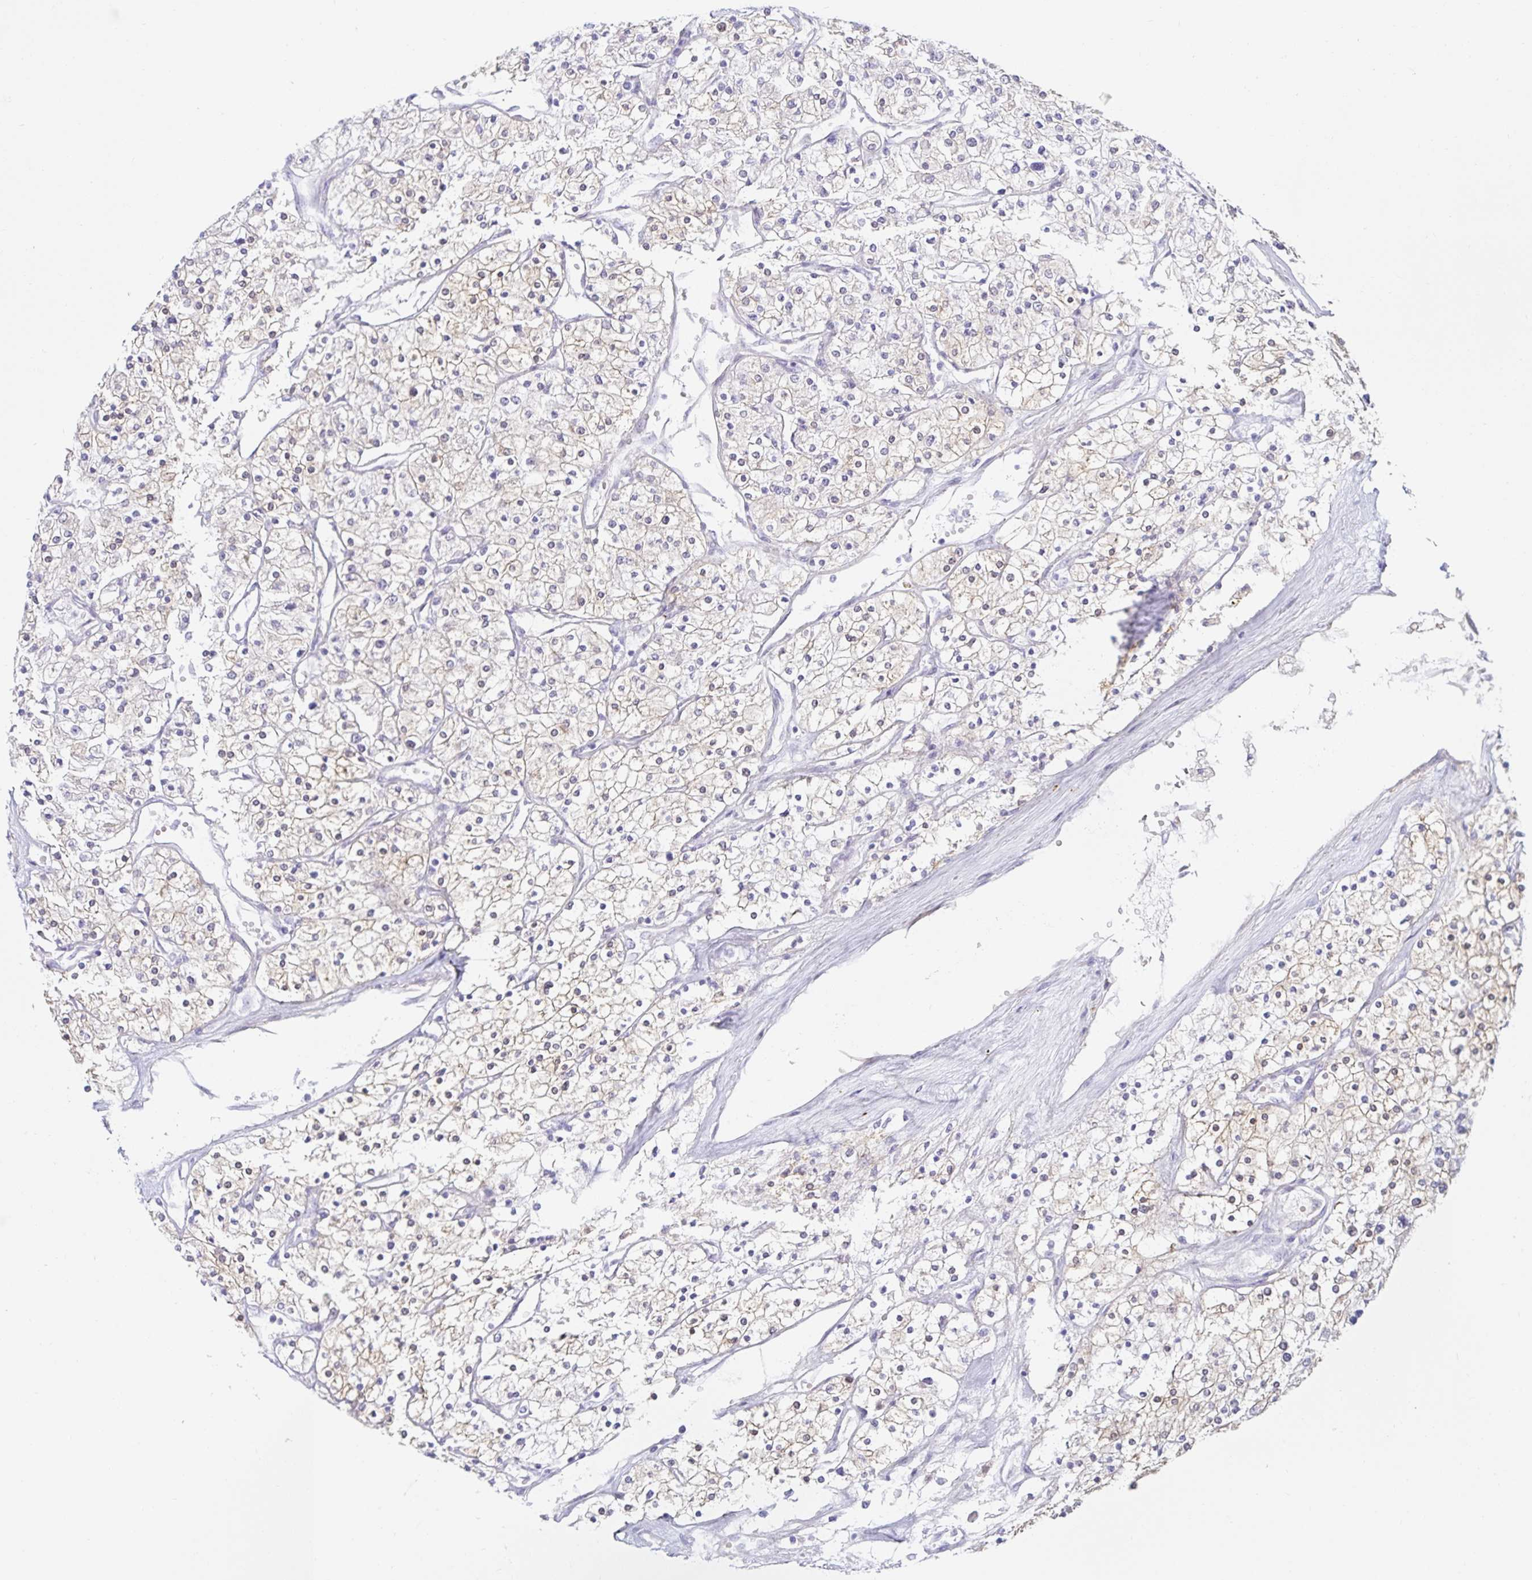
{"staining": {"intensity": "weak", "quantity": "<25%", "location": "cytoplasmic/membranous"}, "tissue": "renal cancer", "cell_type": "Tumor cells", "image_type": "cancer", "snomed": [{"axis": "morphology", "description": "Adenocarcinoma, NOS"}, {"axis": "topography", "description": "Kidney"}], "caption": "Protein analysis of renal cancer (adenocarcinoma) displays no significant positivity in tumor cells.", "gene": "MON2", "patient": {"sex": "male", "age": 80}}